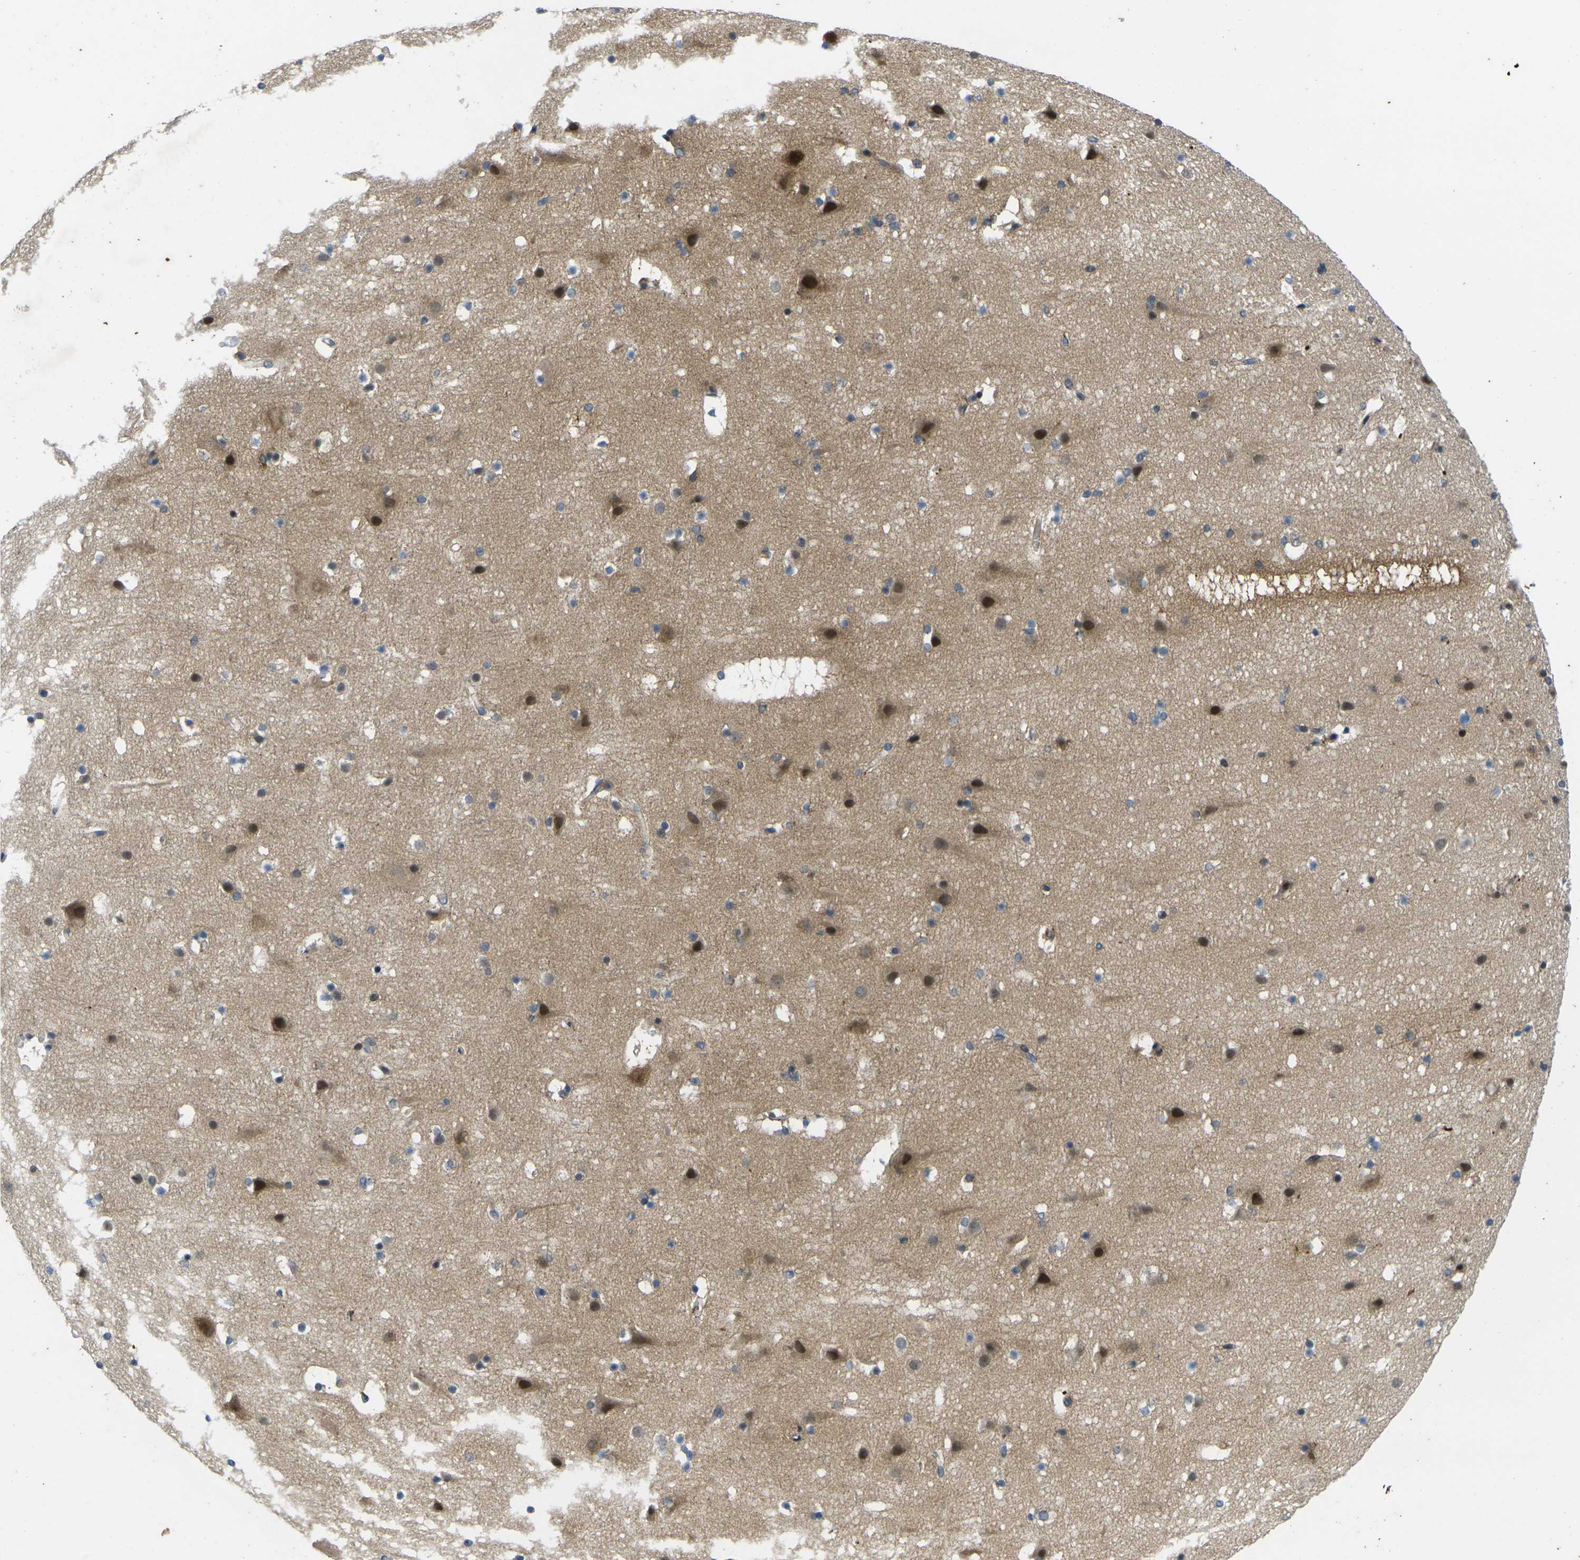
{"staining": {"intensity": "moderate", "quantity": ">75%", "location": "cytoplasmic/membranous"}, "tissue": "cerebral cortex", "cell_type": "Endothelial cells", "image_type": "normal", "snomed": [{"axis": "morphology", "description": "Normal tissue, NOS"}, {"axis": "topography", "description": "Cerebral cortex"}], "caption": "High-power microscopy captured an immunohistochemistry micrograph of benign cerebral cortex, revealing moderate cytoplasmic/membranous staining in about >75% of endothelial cells. Using DAB (brown) and hematoxylin (blue) stains, captured at high magnification using brightfield microscopy.", "gene": "ROBO2", "patient": {"sex": "male", "age": 45}}